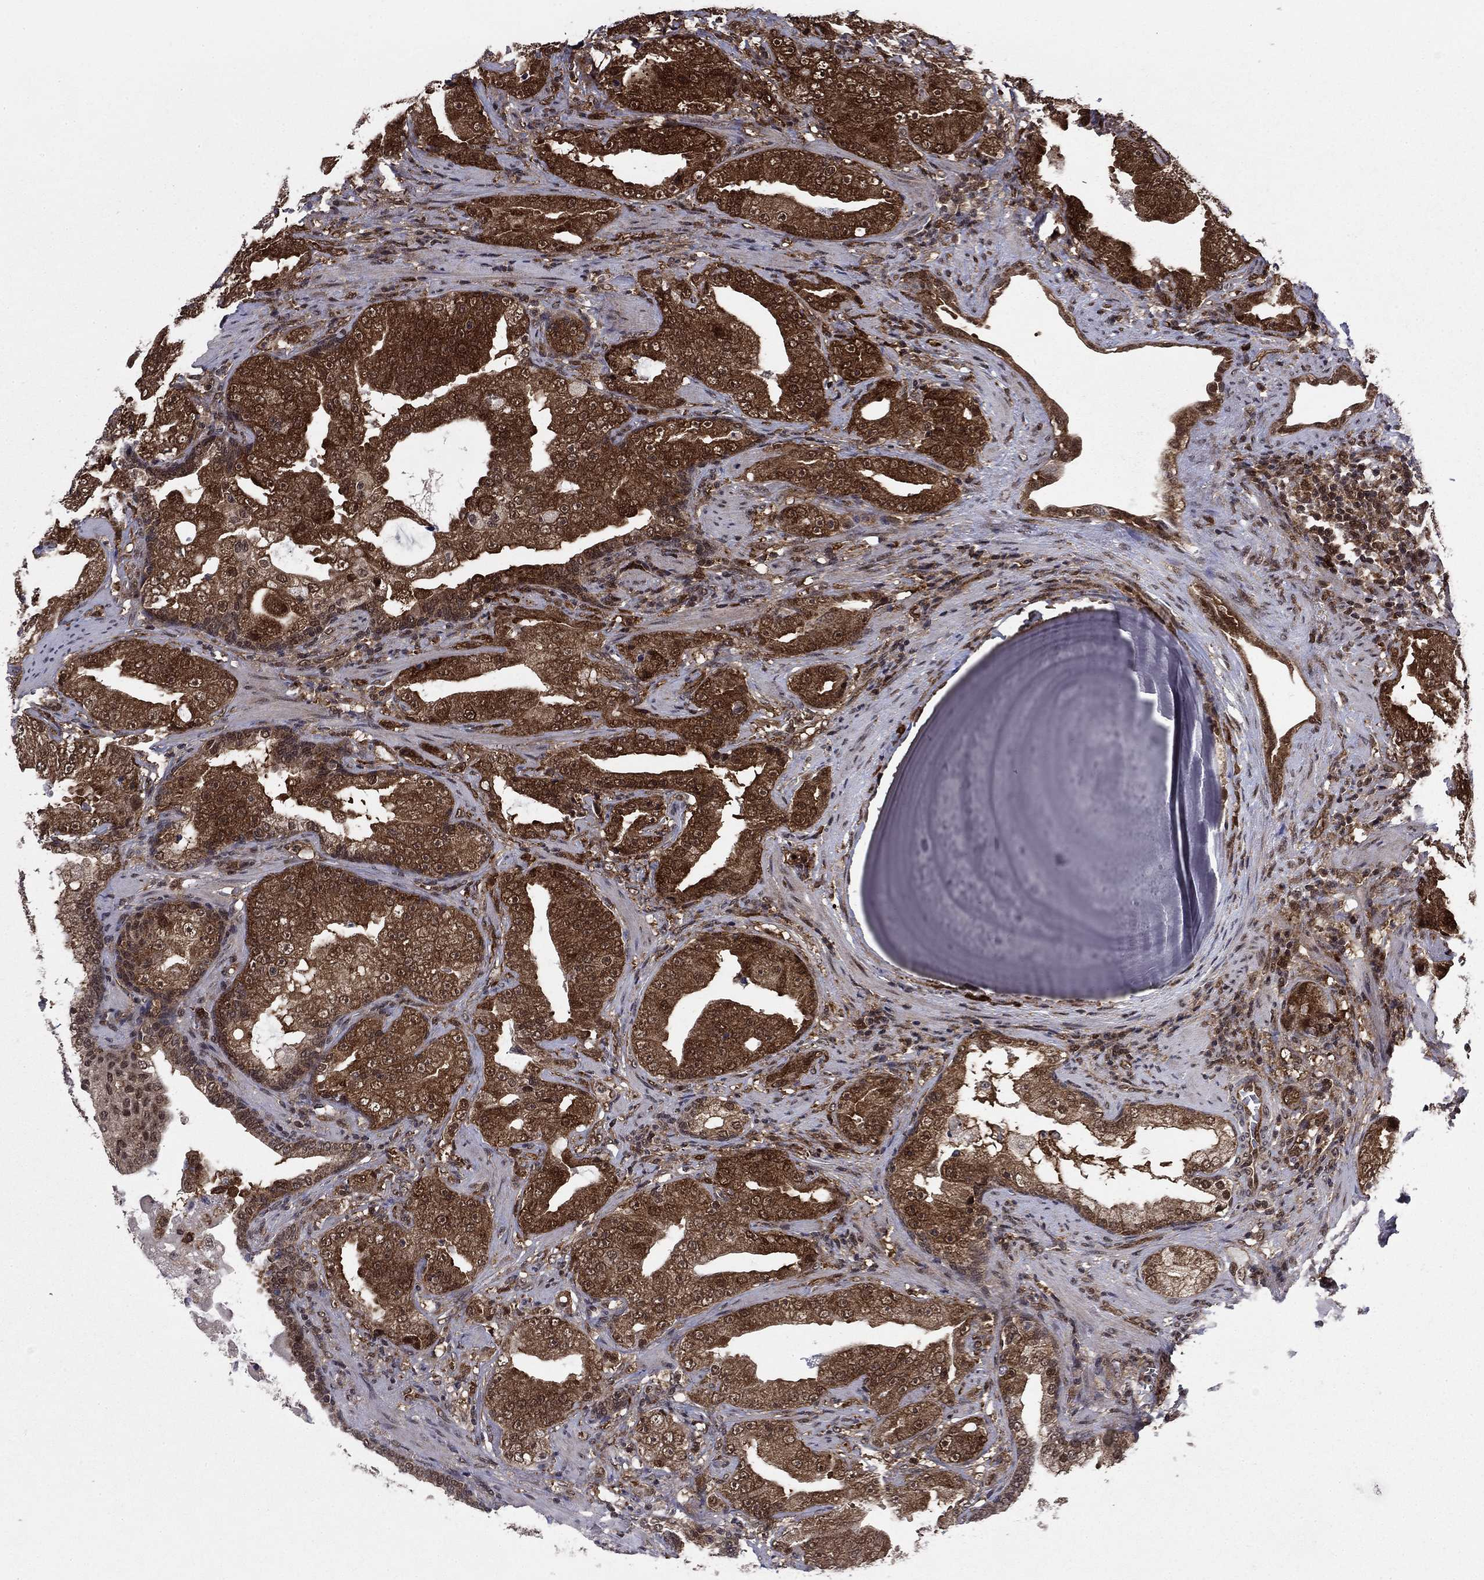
{"staining": {"intensity": "strong", "quantity": ">75%", "location": "cytoplasmic/membranous"}, "tissue": "prostate cancer", "cell_type": "Tumor cells", "image_type": "cancer", "snomed": [{"axis": "morphology", "description": "Adenocarcinoma, Low grade"}, {"axis": "topography", "description": "Prostate"}], "caption": "DAB immunohistochemical staining of human prostate cancer (low-grade adenocarcinoma) displays strong cytoplasmic/membranous protein staining in about >75% of tumor cells.", "gene": "DNAJA1", "patient": {"sex": "male", "age": 62}}